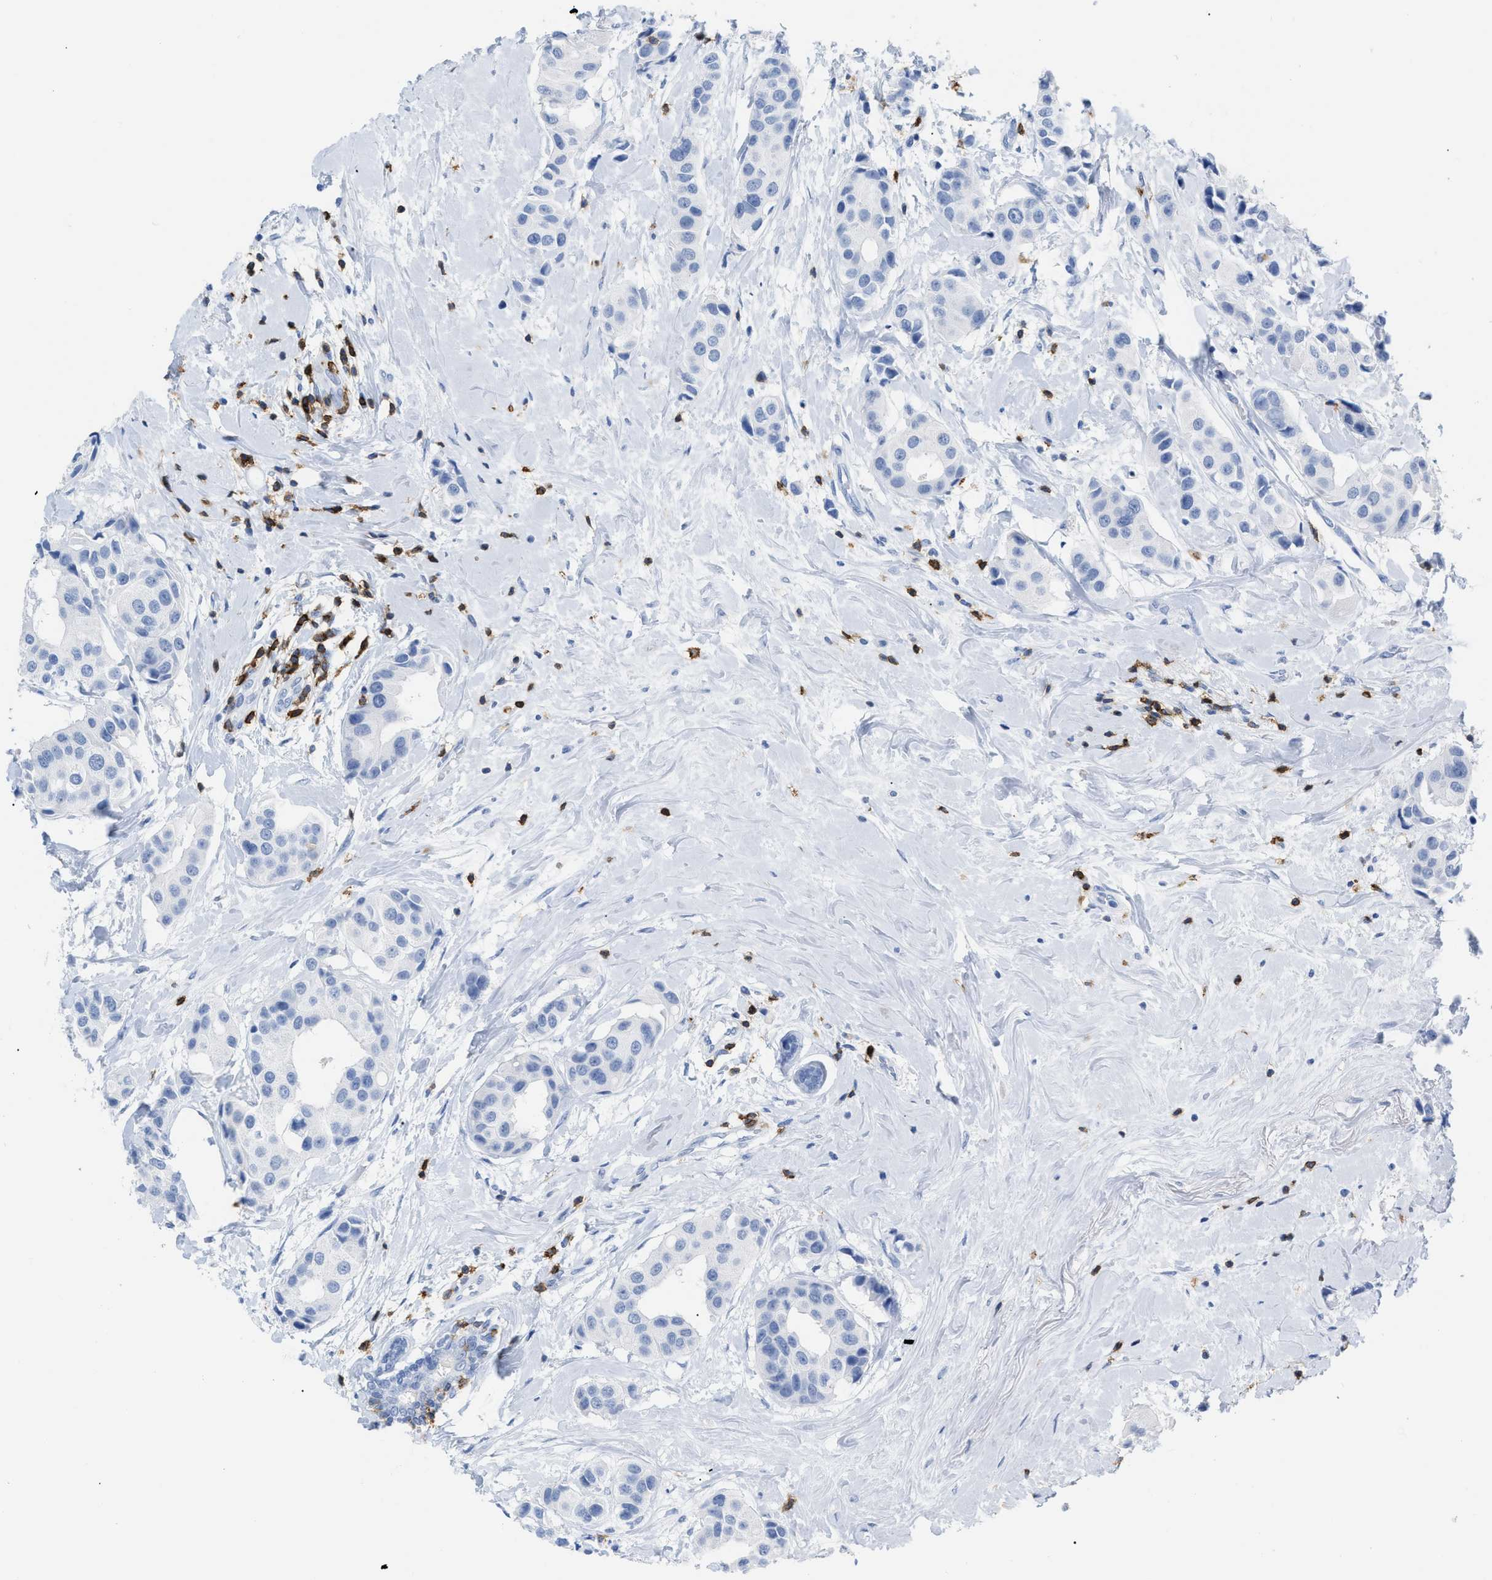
{"staining": {"intensity": "negative", "quantity": "none", "location": "none"}, "tissue": "breast cancer", "cell_type": "Tumor cells", "image_type": "cancer", "snomed": [{"axis": "morphology", "description": "Normal tissue, NOS"}, {"axis": "morphology", "description": "Duct carcinoma"}, {"axis": "topography", "description": "Breast"}], "caption": "Breast cancer (invasive ductal carcinoma) was stained to show a protein in brown. There is no significant staining in tumor cells.", "gene": "CD5", "patient": {"sex": "female", "age": 39}}